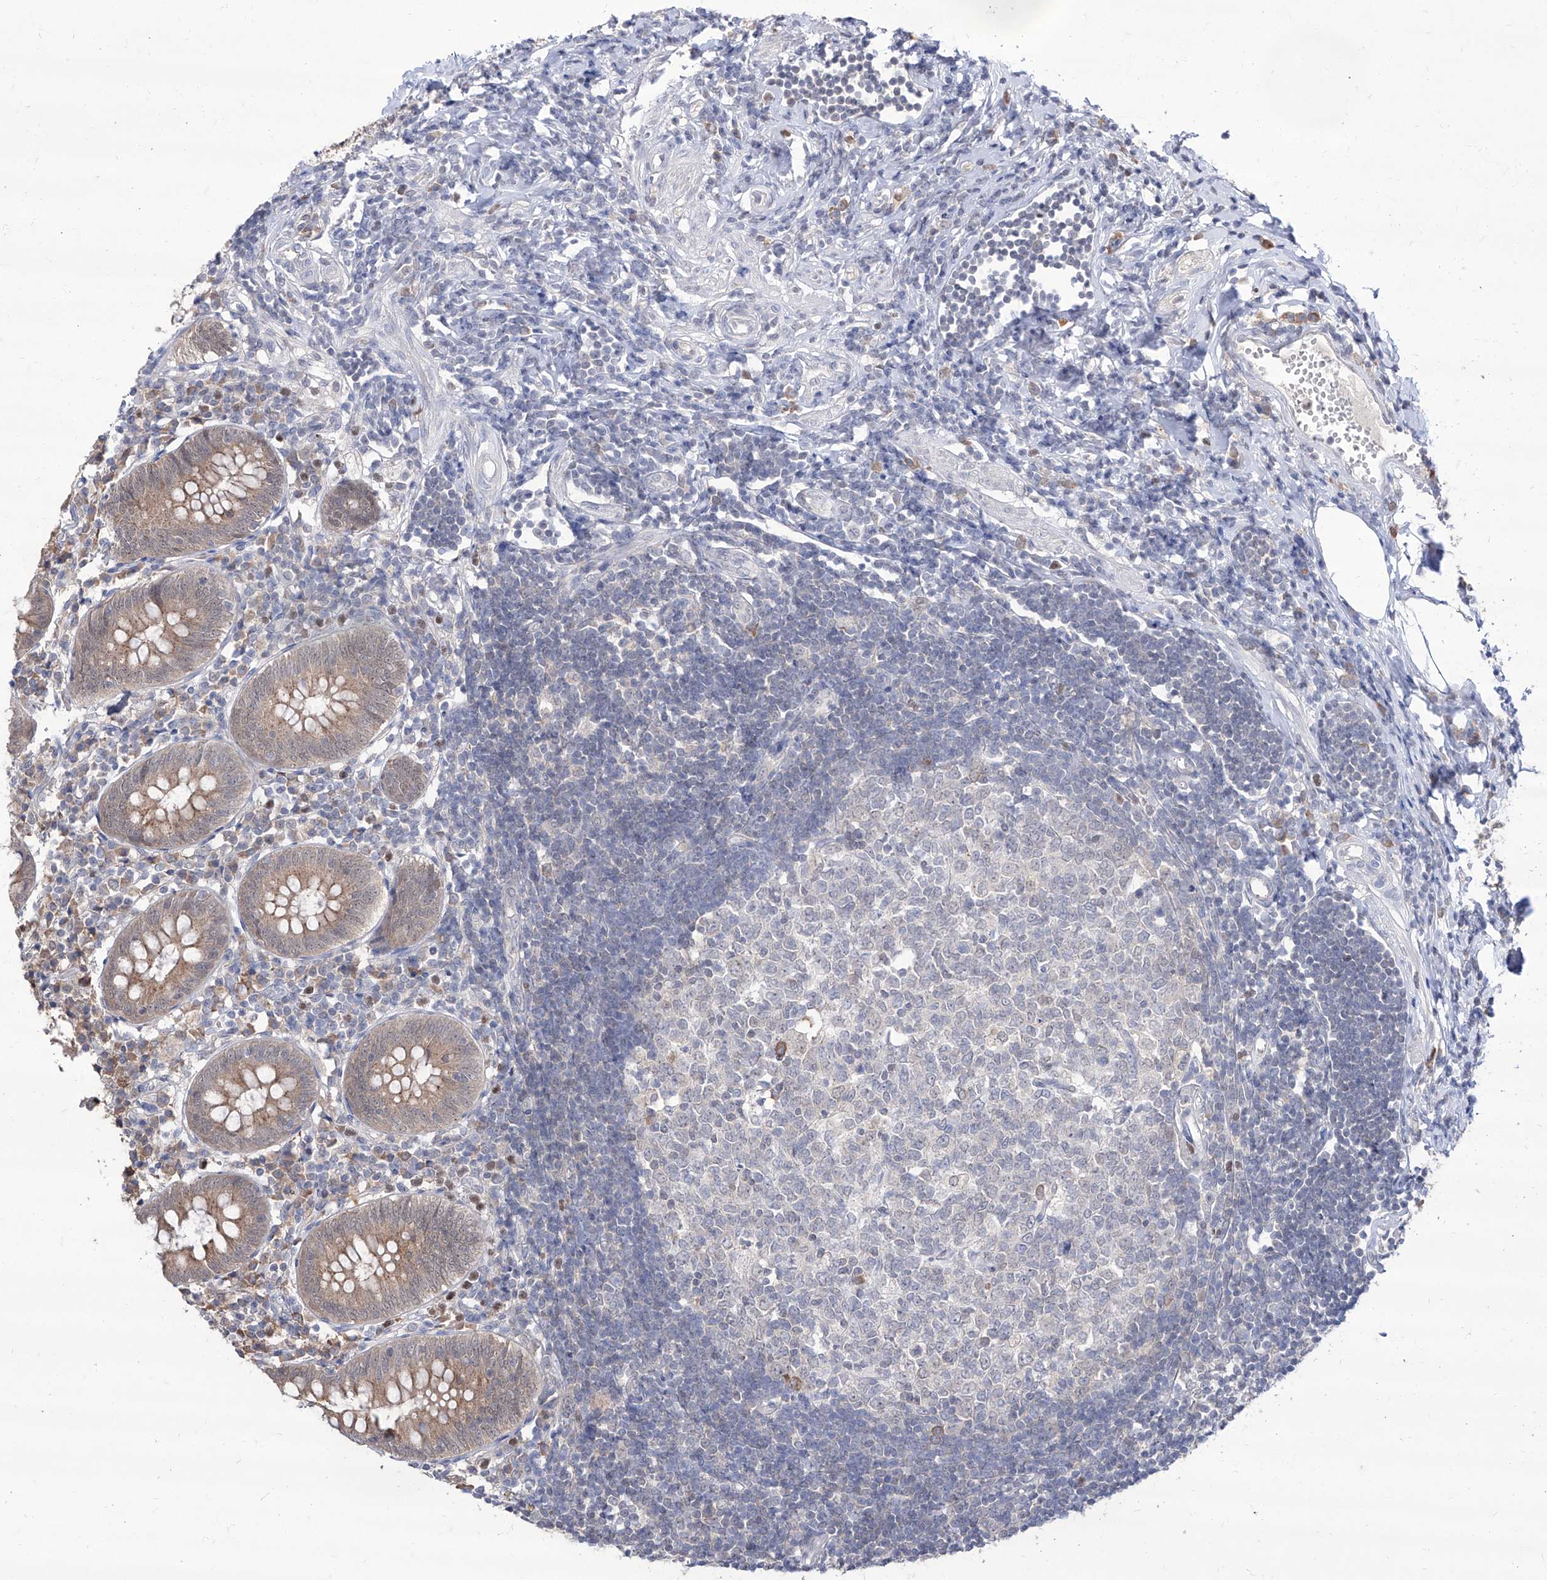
{"staining": {"intensity": "moderate", "quantity": ">75%", "location": "cytoplasmic/membranous,nuclear"}, "tissue": "appendix", "cell_type": "Glandular cells", "image_type": "normal", "snomed": [{"axis": "morphology", "description": "Normal tissue, NOS"}, {"axis": "topography", "description": "Appendix"}], "caption": "A high-resolution photomicrograph shows immunohistochemistry (IHC) staining of benign appendix, which demonstrates moderate cytoplasmic/membranous,nuclear positivity in about >75% of glandular cells. Ihc stains the protein in brown and the nuclei are stained blue.", "gene": "BROX", "patient": {"sex": "female", "age": 54}}